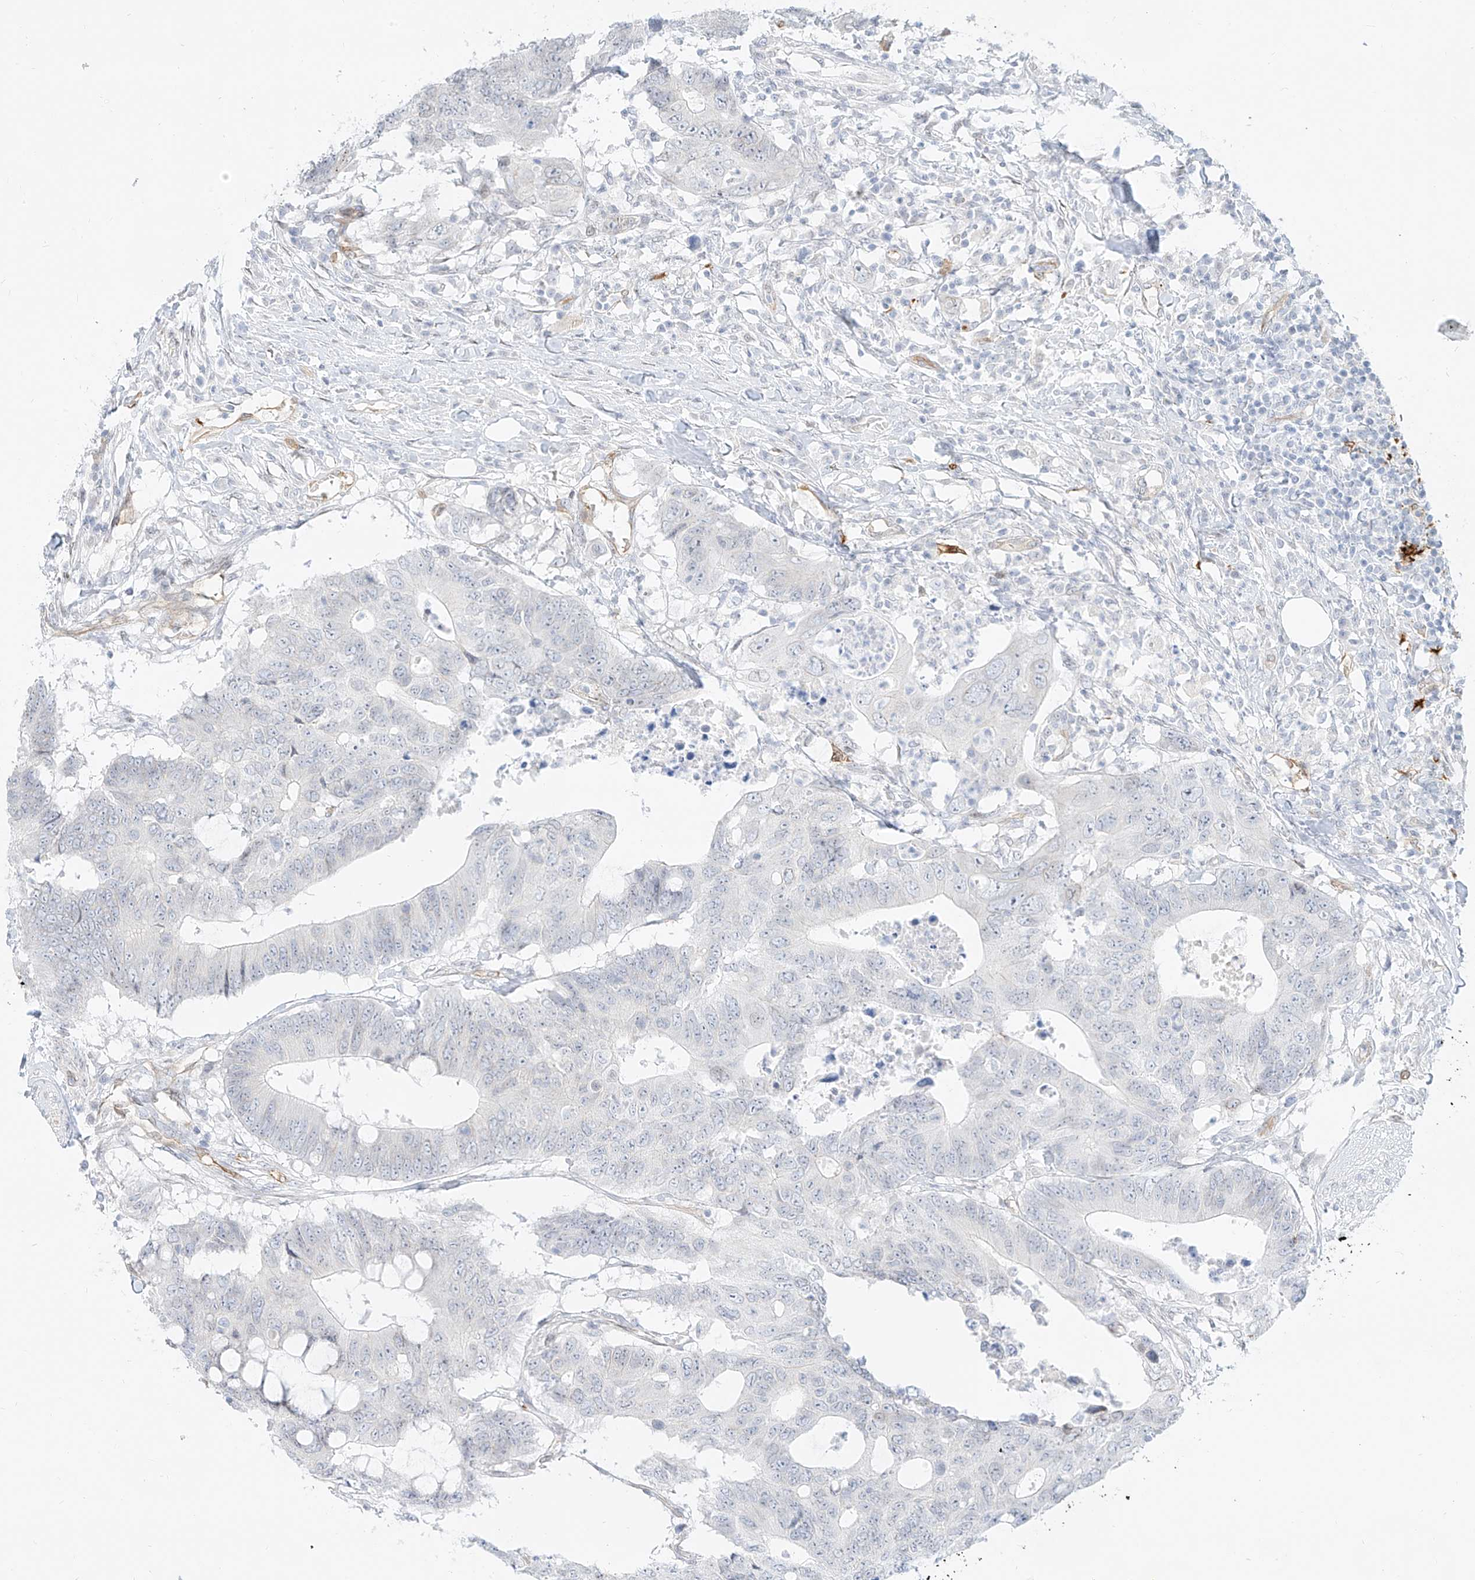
{"staining": {"intensity": "negative", "quantity": "none", "location": "none"}, "tissue": "colorectal cancer", "cell_type": "Tumor cells", "image_type": "cancer", "snomed": [{"axis": "morphology", "description": "Adenocarcinoma, NOS"}, {"axis": "topography", "description": "Colon"}], "caption": "Adenocarcinoma (colorectal) was stained to show a protein in brown. There is no significant expression in tumor cells. (Immunohistochemistry, brightfield microscopy, high magnification).", "gene": "NHSL1", "patient": {"sex": "male", "age": 71}}